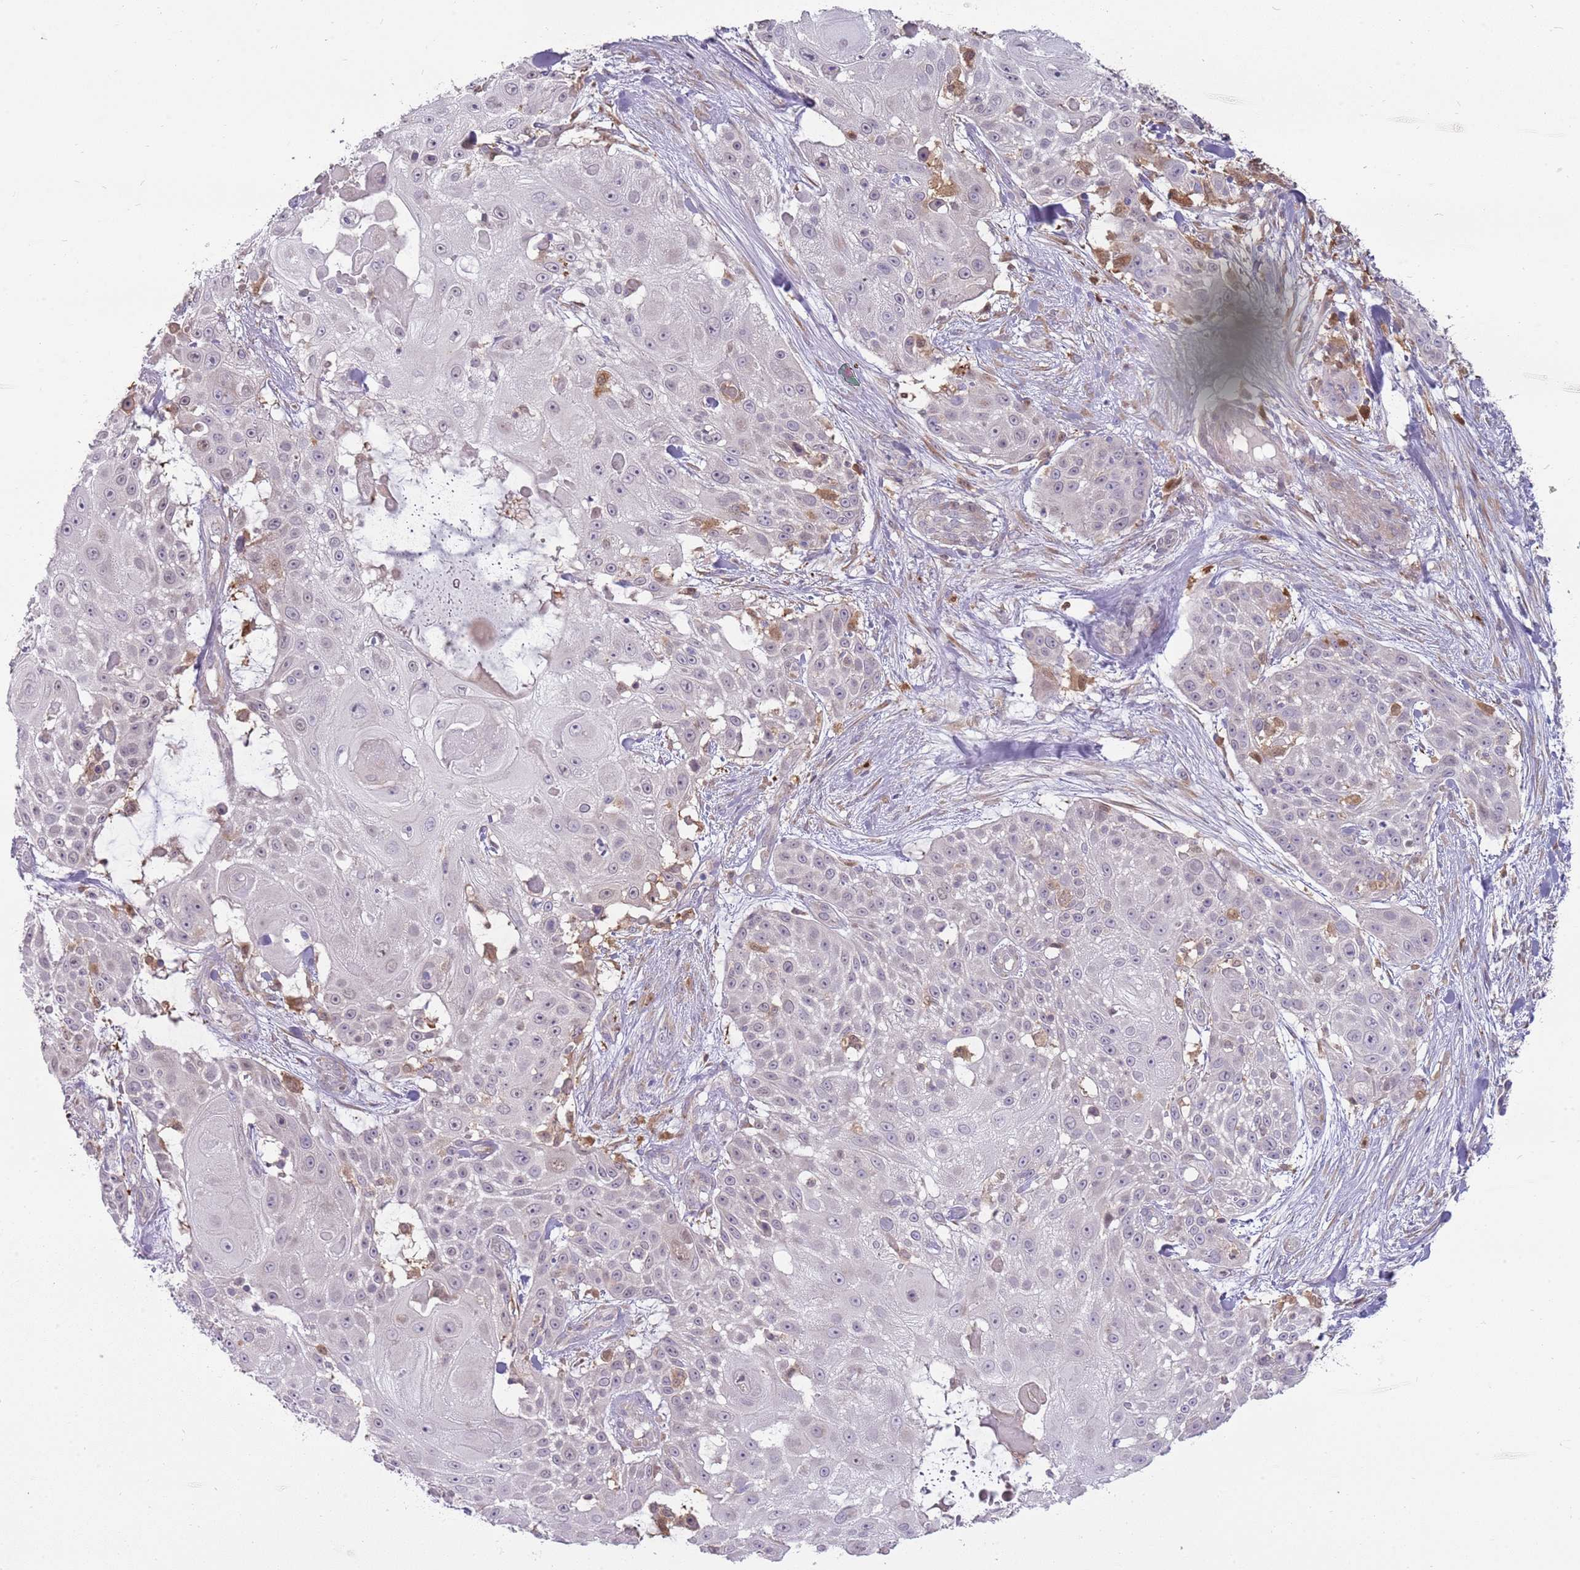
{"staining": {"intensity": "weak", "quantity": "<25%", "location": "cytoplasmic/membranous,nuclear"}, "tissue": "skin cancer", "cell_type": "Tumor cells", "image_type": "cancer", "snomed": [{"axis": "morphology", "description": "Squamous cell carcinoma, NOS"}, {"axis": "topography", "description": "Skin"}], "caption": "Squamous cell carcinoma (skin) was stained to show a protein in brown. There is no significant positivity in tumor cells.", "gene": "DIPK1C", "patient": {"sex": "female", "age": 86}}